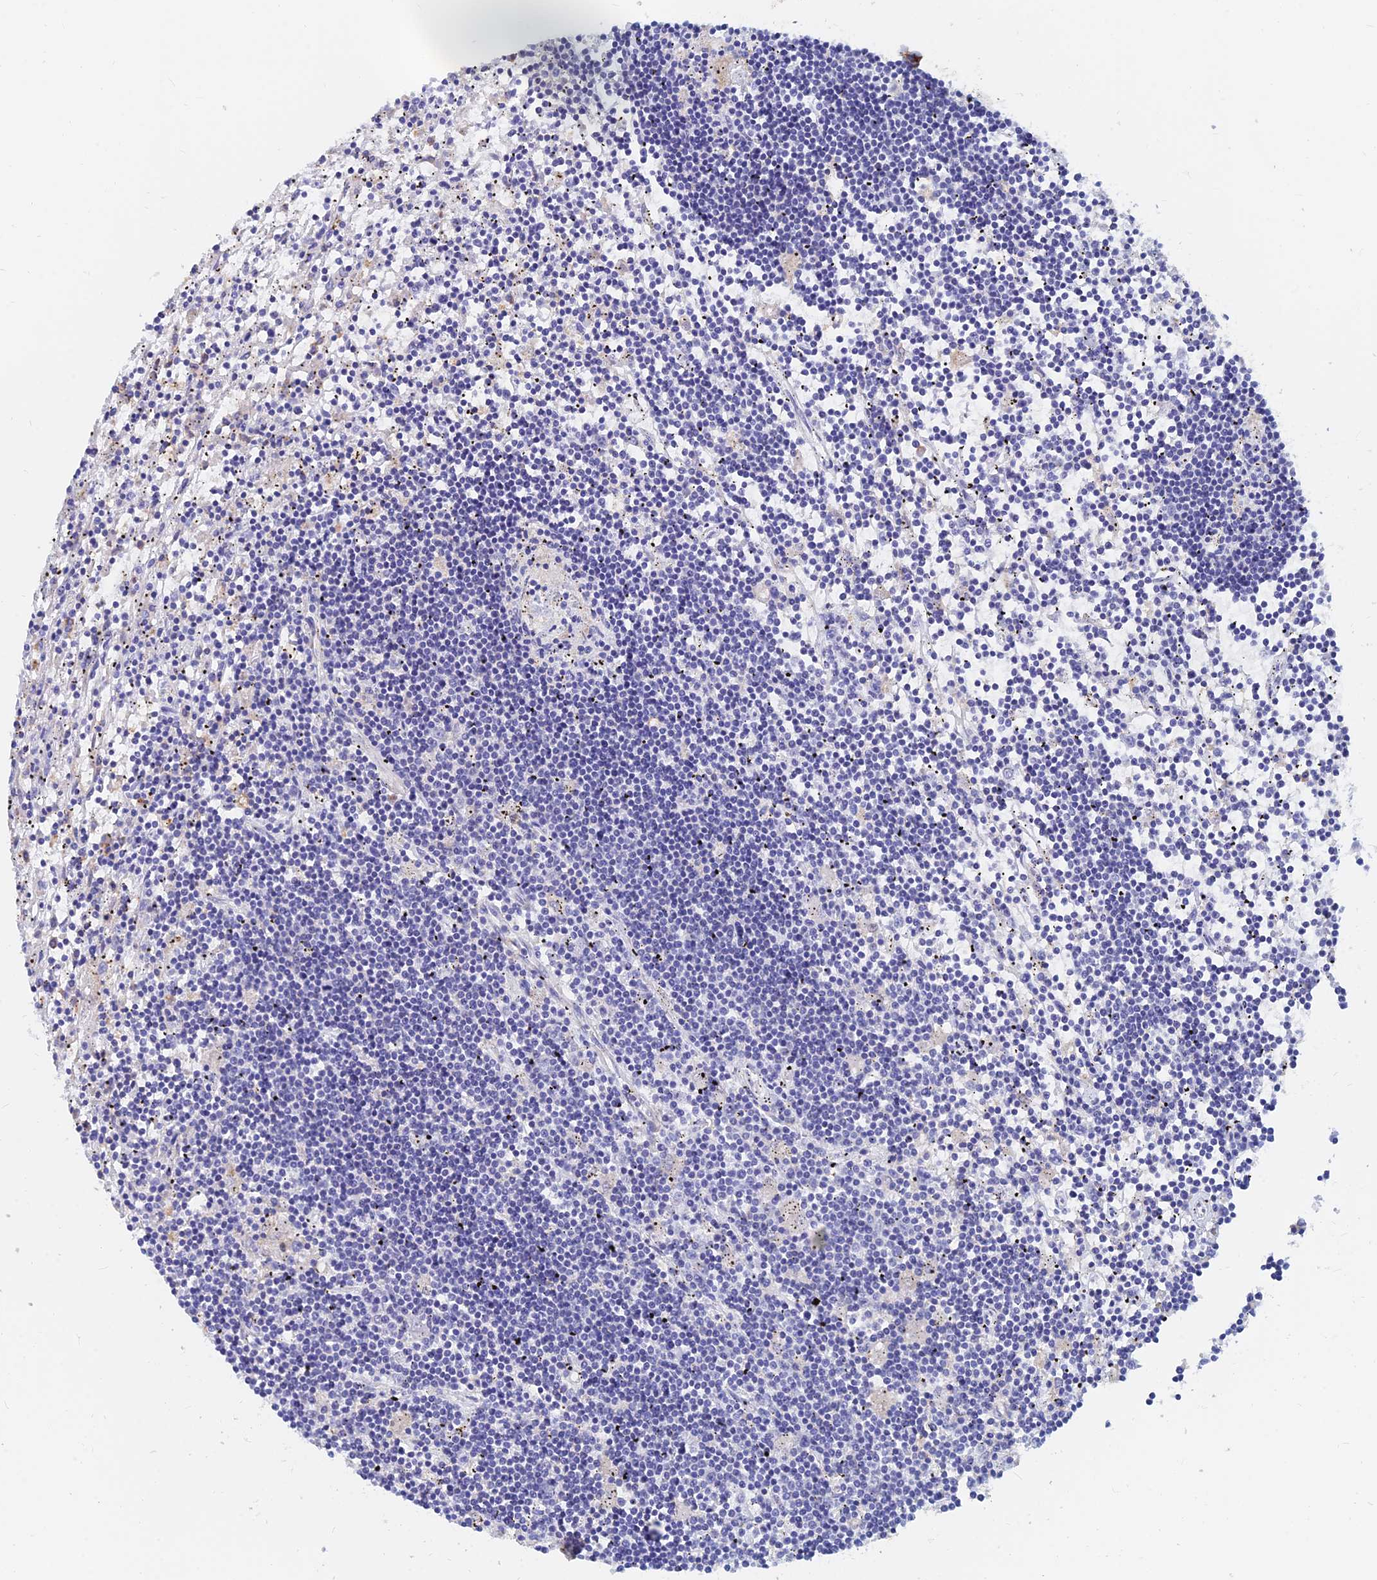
{"staining": {"intensity": "negative", "quantity": "none", "location": "none"}, "tissue": "lymphoma", "cell_type": "Tumor cells", "image_type": "cancer", "snomed": [{"axis": "morphology", "description": "Malignant lymphoma, non-Hodgkin's type, Low grade"}, {"axis": "topography", "description": "Spleen"}], "caption": "DAB immunohistochemical staining of human low-grade malignant lymphoma, non-Hodgkin's type shows no significant positivity in tumor cells.", "gene": "SPNS1", "patient": {"sex": "male", "age": 76}}